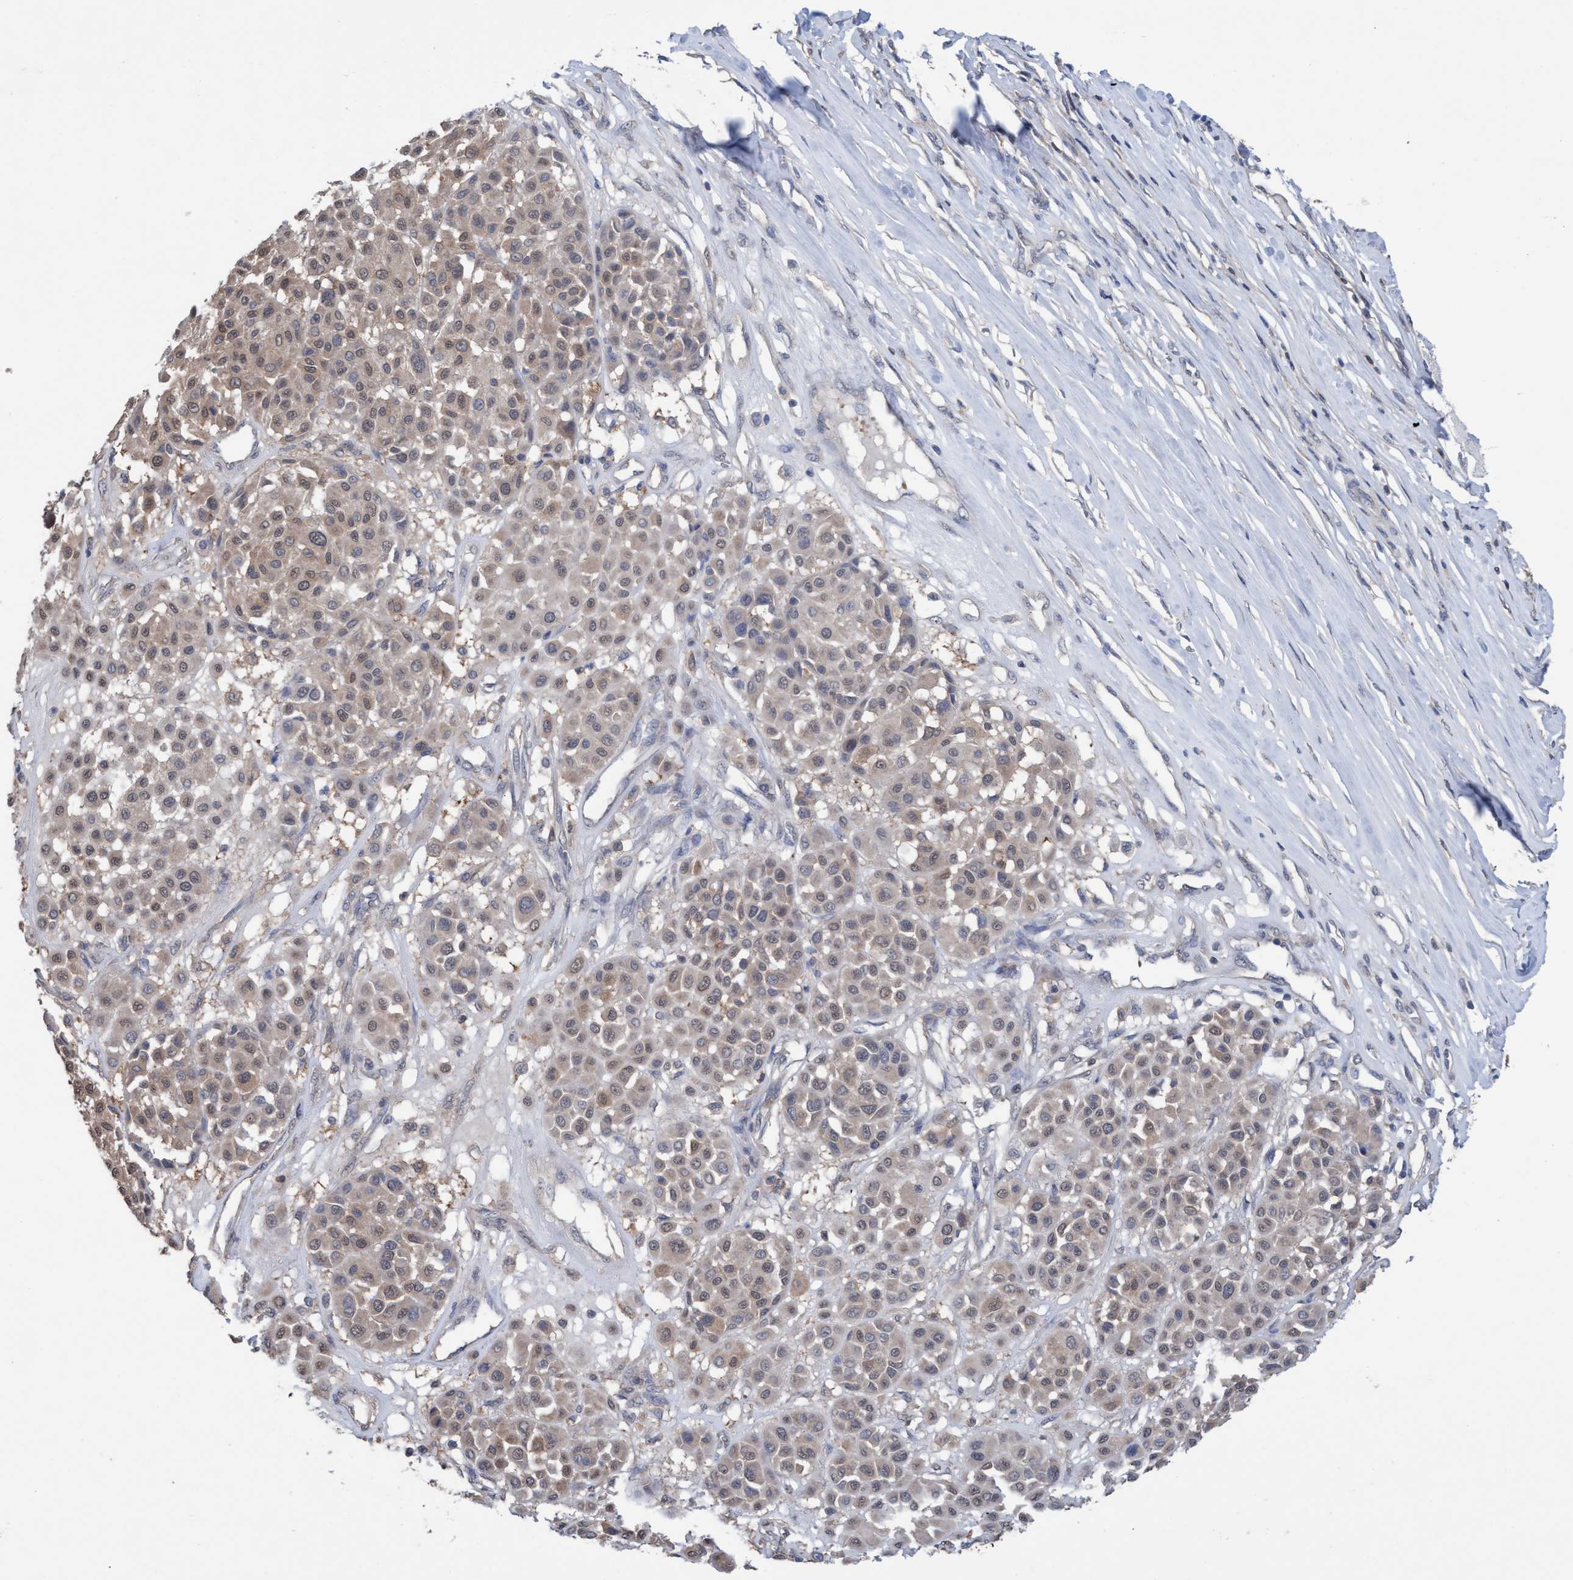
{"staining": {"intensity": "weak", "quantity": "<25%", "location": "cytoplasmic/membranous"}, "tissue": "melanoma", "cell_type": "Tumor cells", "image_type": "cancer", "snomed": [{"axis": "morphology", "description": "Malignant melanoma, Metastatic site"}, {"axis": "topography", "description": "Soft tissue"}], "caption": "An immunohistochemistry photomicrograph of malignant melanoma (metastatic site) is shown. There is no staining in tumor cells of malignant melanoma (metastatic site). Brightfield microscopy of IHC stained with DAB (3,3'-diaminobenzidine) (brown) and hematoxylin (blue), captured at high magnification.", "gene": "GLOD4", "patient": {"sex": "male", "age": 41}}